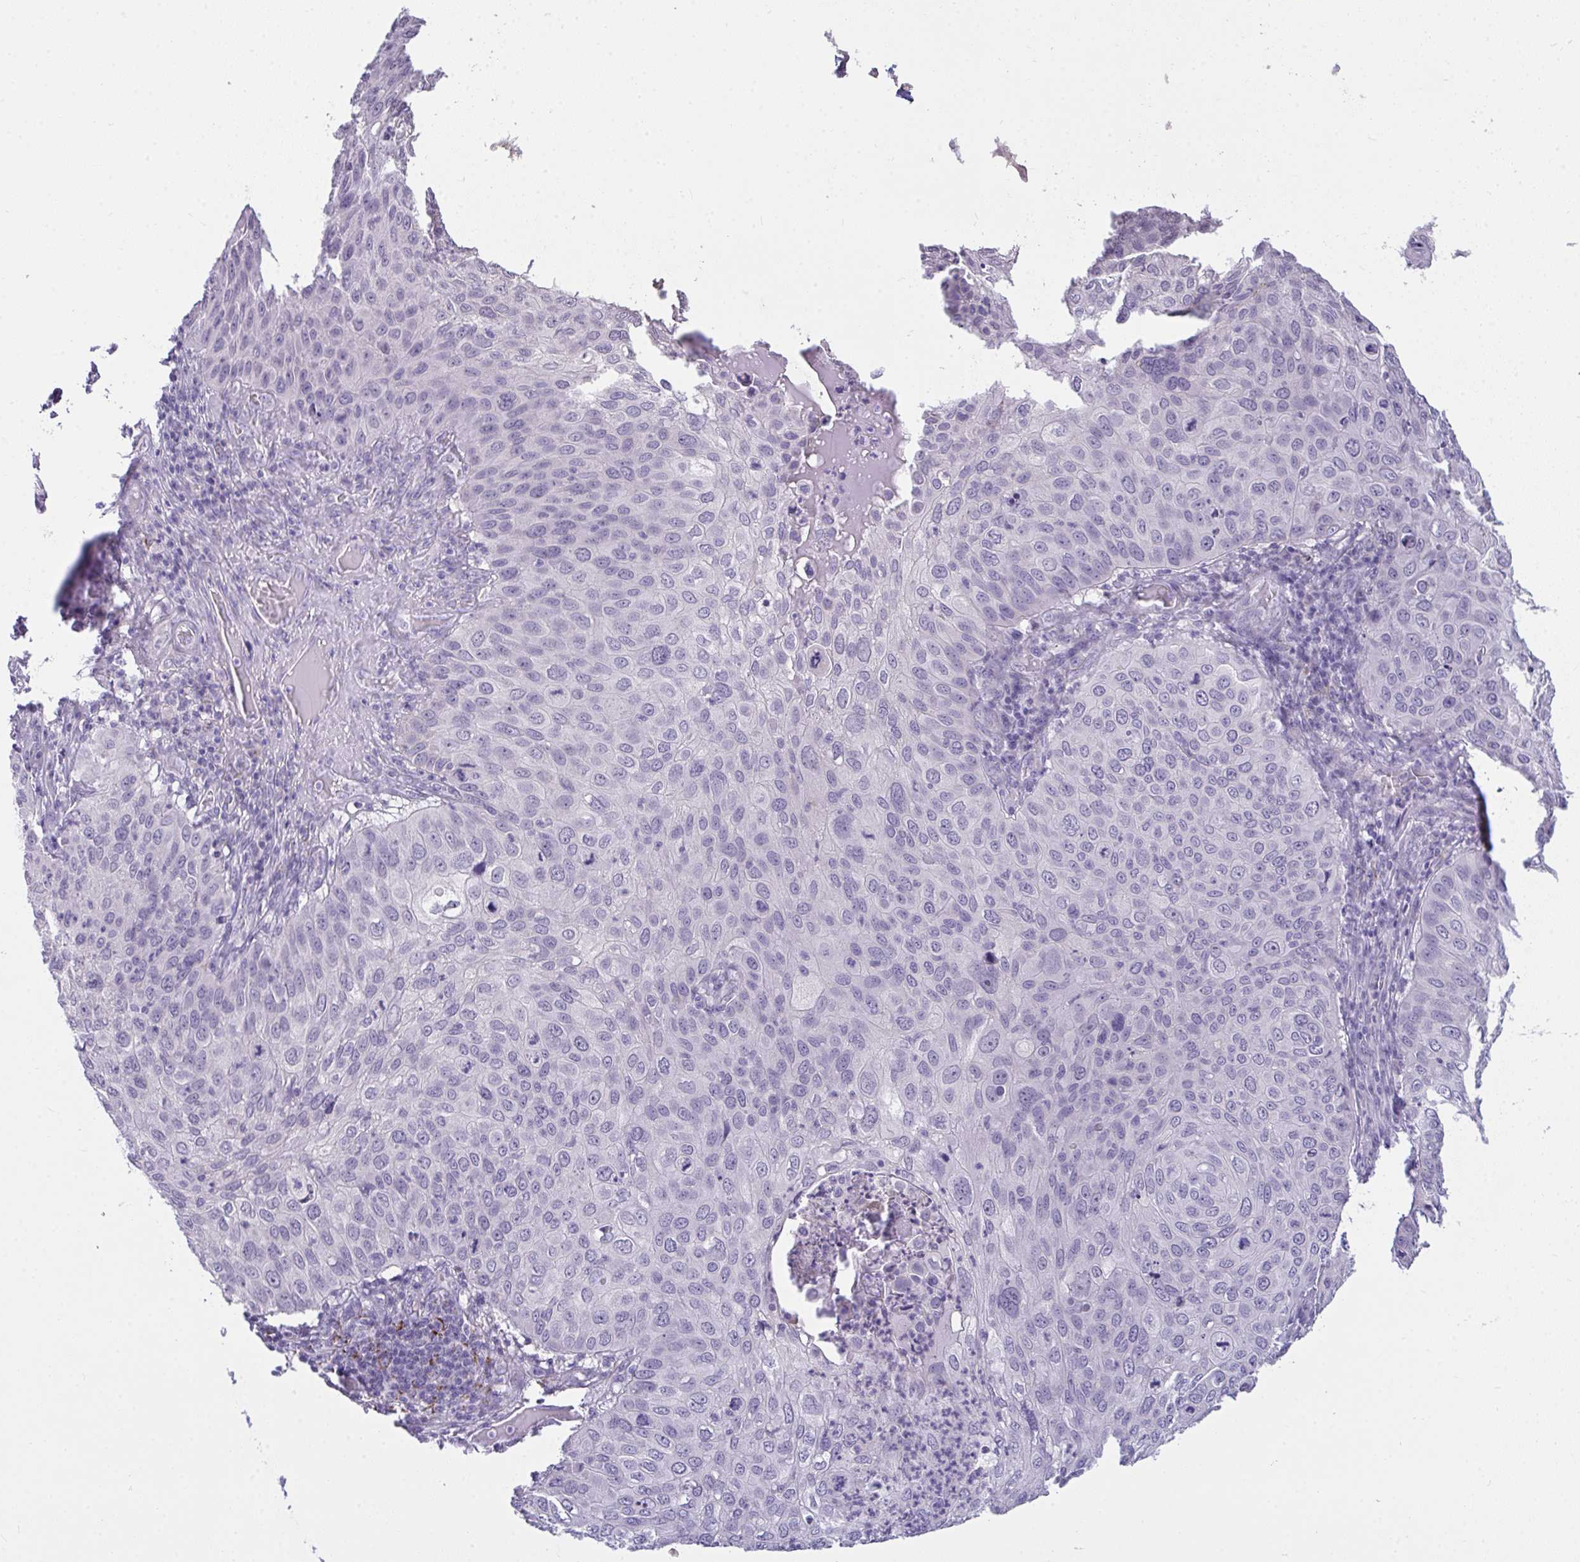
{"staining": {"intensity": "negative", "quantity": "none", "location": "none"}, "tissue": "skin cancer", "cell_type": "Tumor cells", "image_type": "cancer", "snomed": [{"axis": "morphology", "description": "Squamous cell carcinoma, NOS"}, {"axis": "topography", "description": "Skin"}], "caption": "Tumor cells show no significant protein expression in skin cancer. (DAB (3,3'-diaminobenzidine) immunohistochemistry (IHC), high magnification).", "gene": "SEMA6B", "patient": {"sex": "male", "age": 87}}